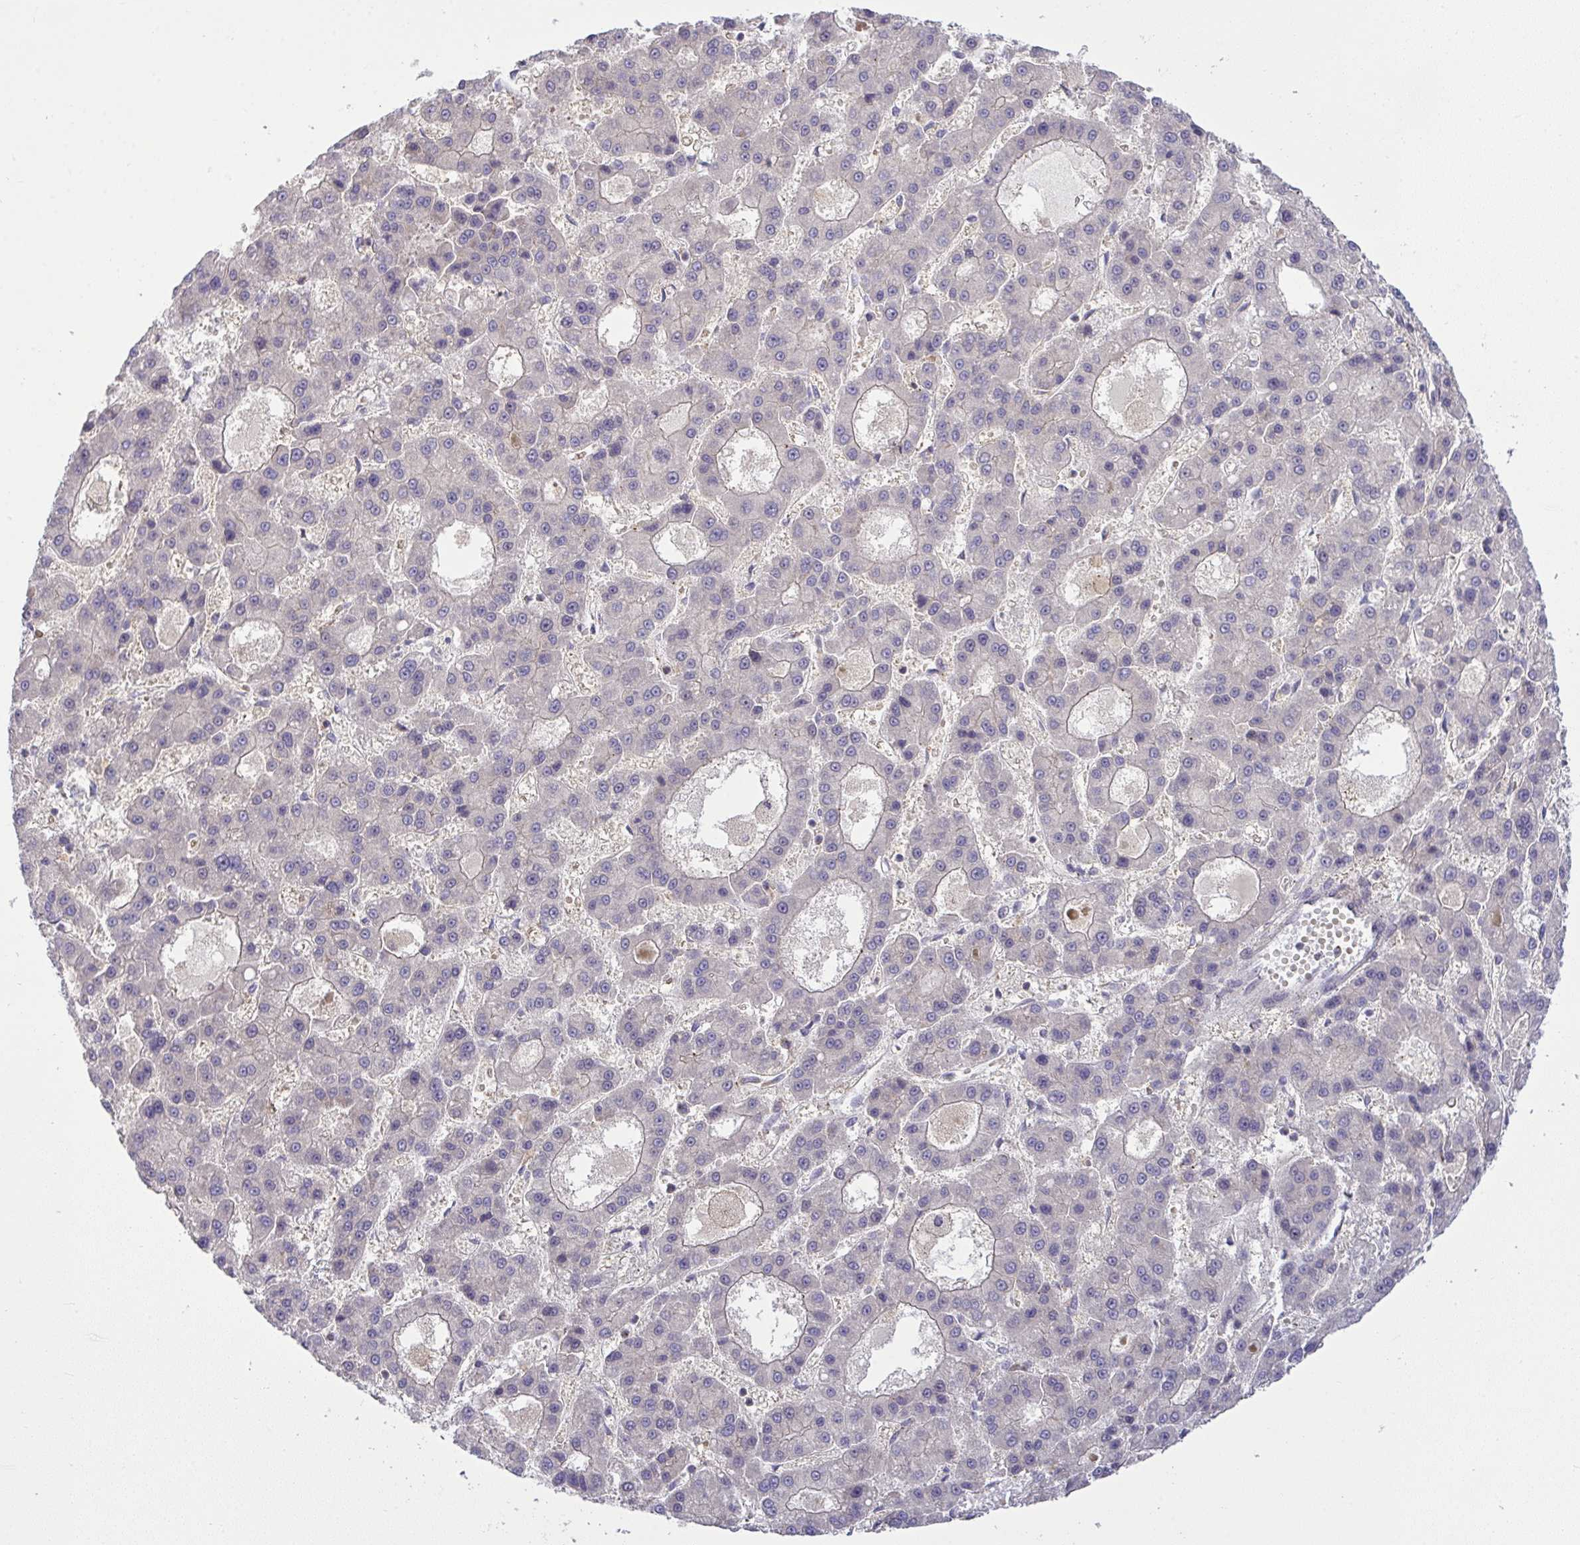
{"staining": {"intensity": "negative", "quantity": "none", "location": "none"}, "tissue": "liver cancer", "cell_type": "Tumor cells", "image_type": "cancer", "snomed": [{"axis": "morphology", "description": "Carcinoma, Hepatocellular, NOS"}, {"axis": "topography", "description": "Liver"}], "caption": "Tumor cells are negative for protein expression in human liver hepatocellular carcinoma.", "gene": "SLC9A6", "patient": {"sex": "male", "age": 70}}